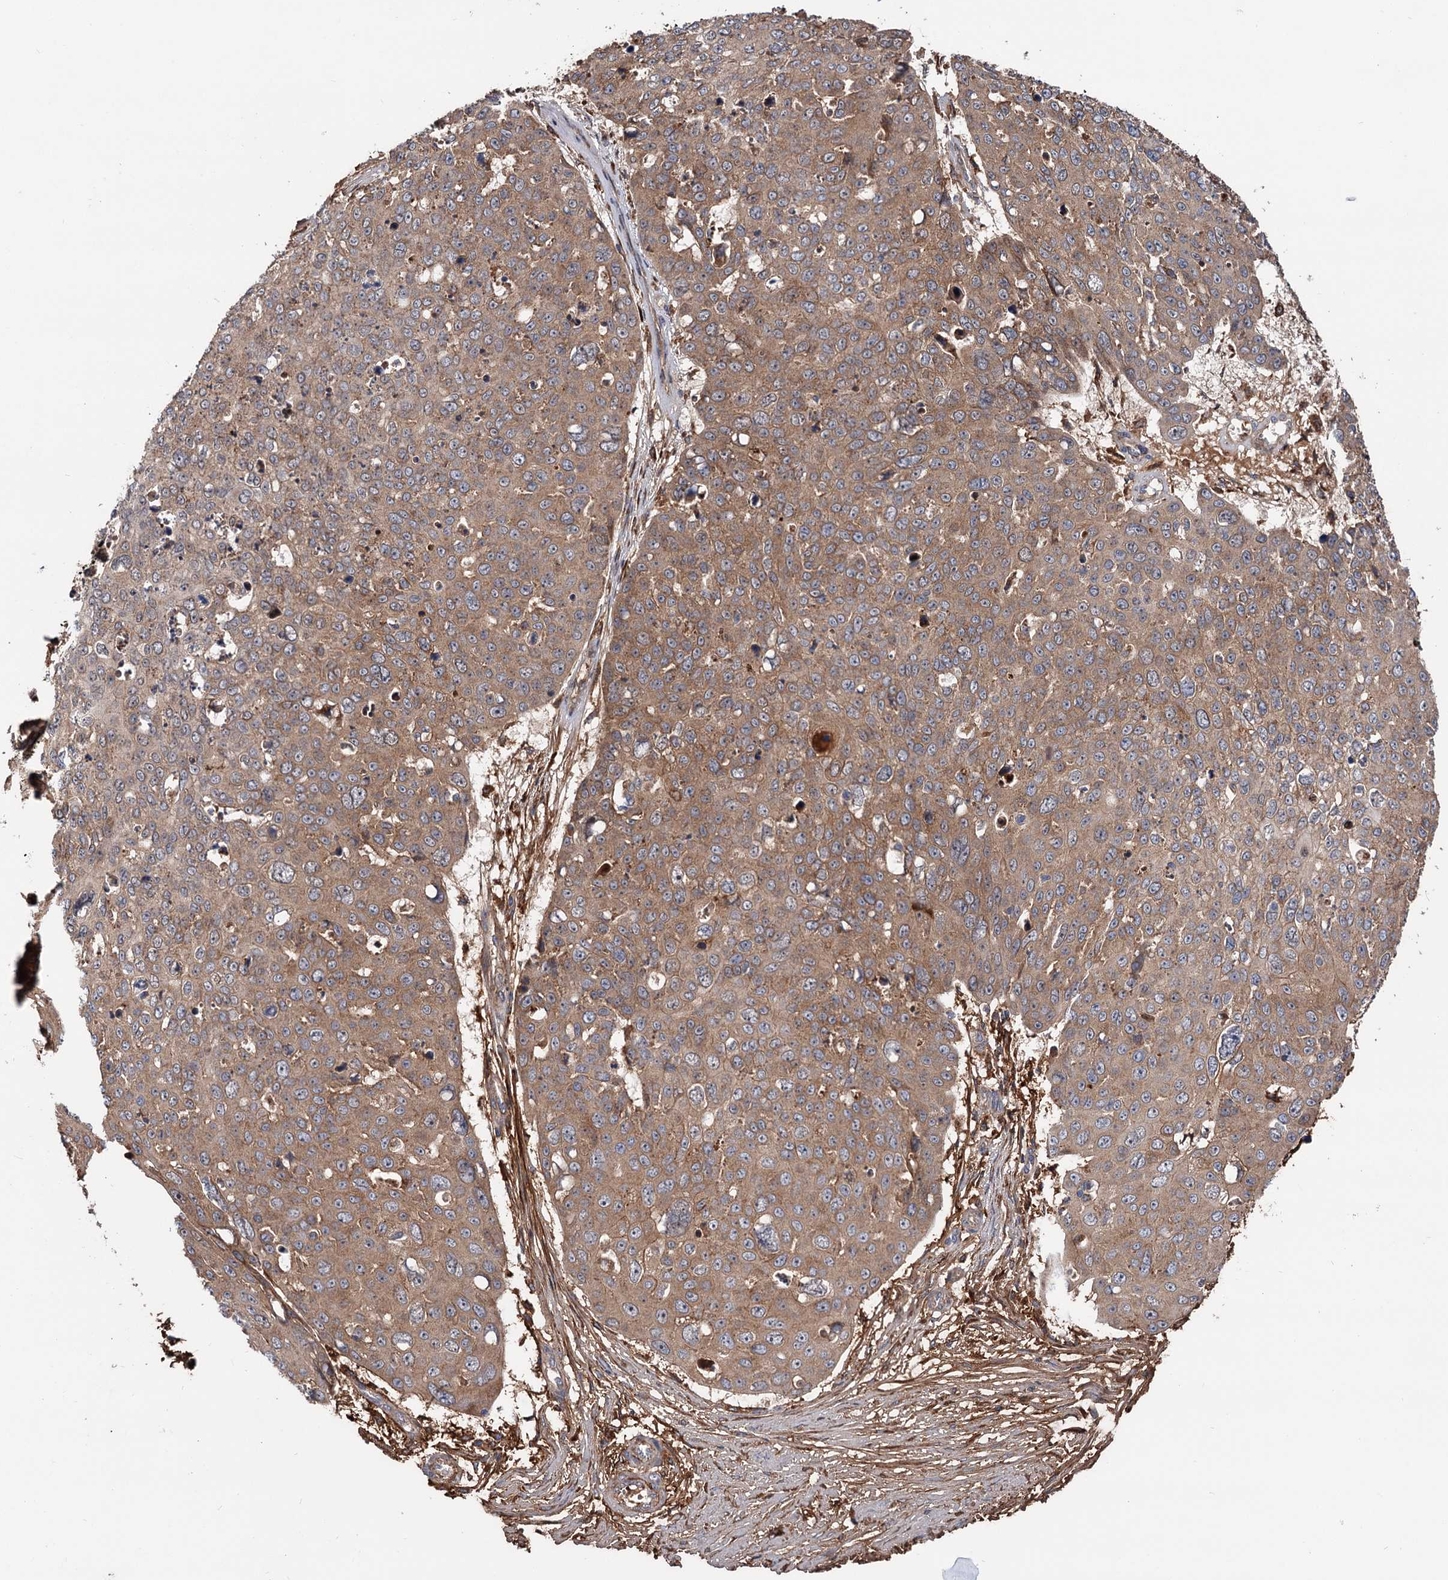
{"staining": {"intensity": "moderate", "quantity": ">75%", "location": "cytoplasmic/membranous"}, "tissue": "skin cancer", "cell_type": "Tumor cells", "image_type": "cancer", "snomed": [{"axis": "morphology", "description": "Squamous cell carcinoma, NOS"}, {"axis": "topography", "description": "Skin"}], "caption": "Squamous cell carcinoma (skin) stained for a protein exhibits moderate cytoplasmic/membranous positivity in tumor cells. (DAB (3,3'-diaminobenzidine) = brown stain, brightfield microscopy at high magnification).", "gene": "RNF111", "patient": {"sex": "male", "age": 71}}